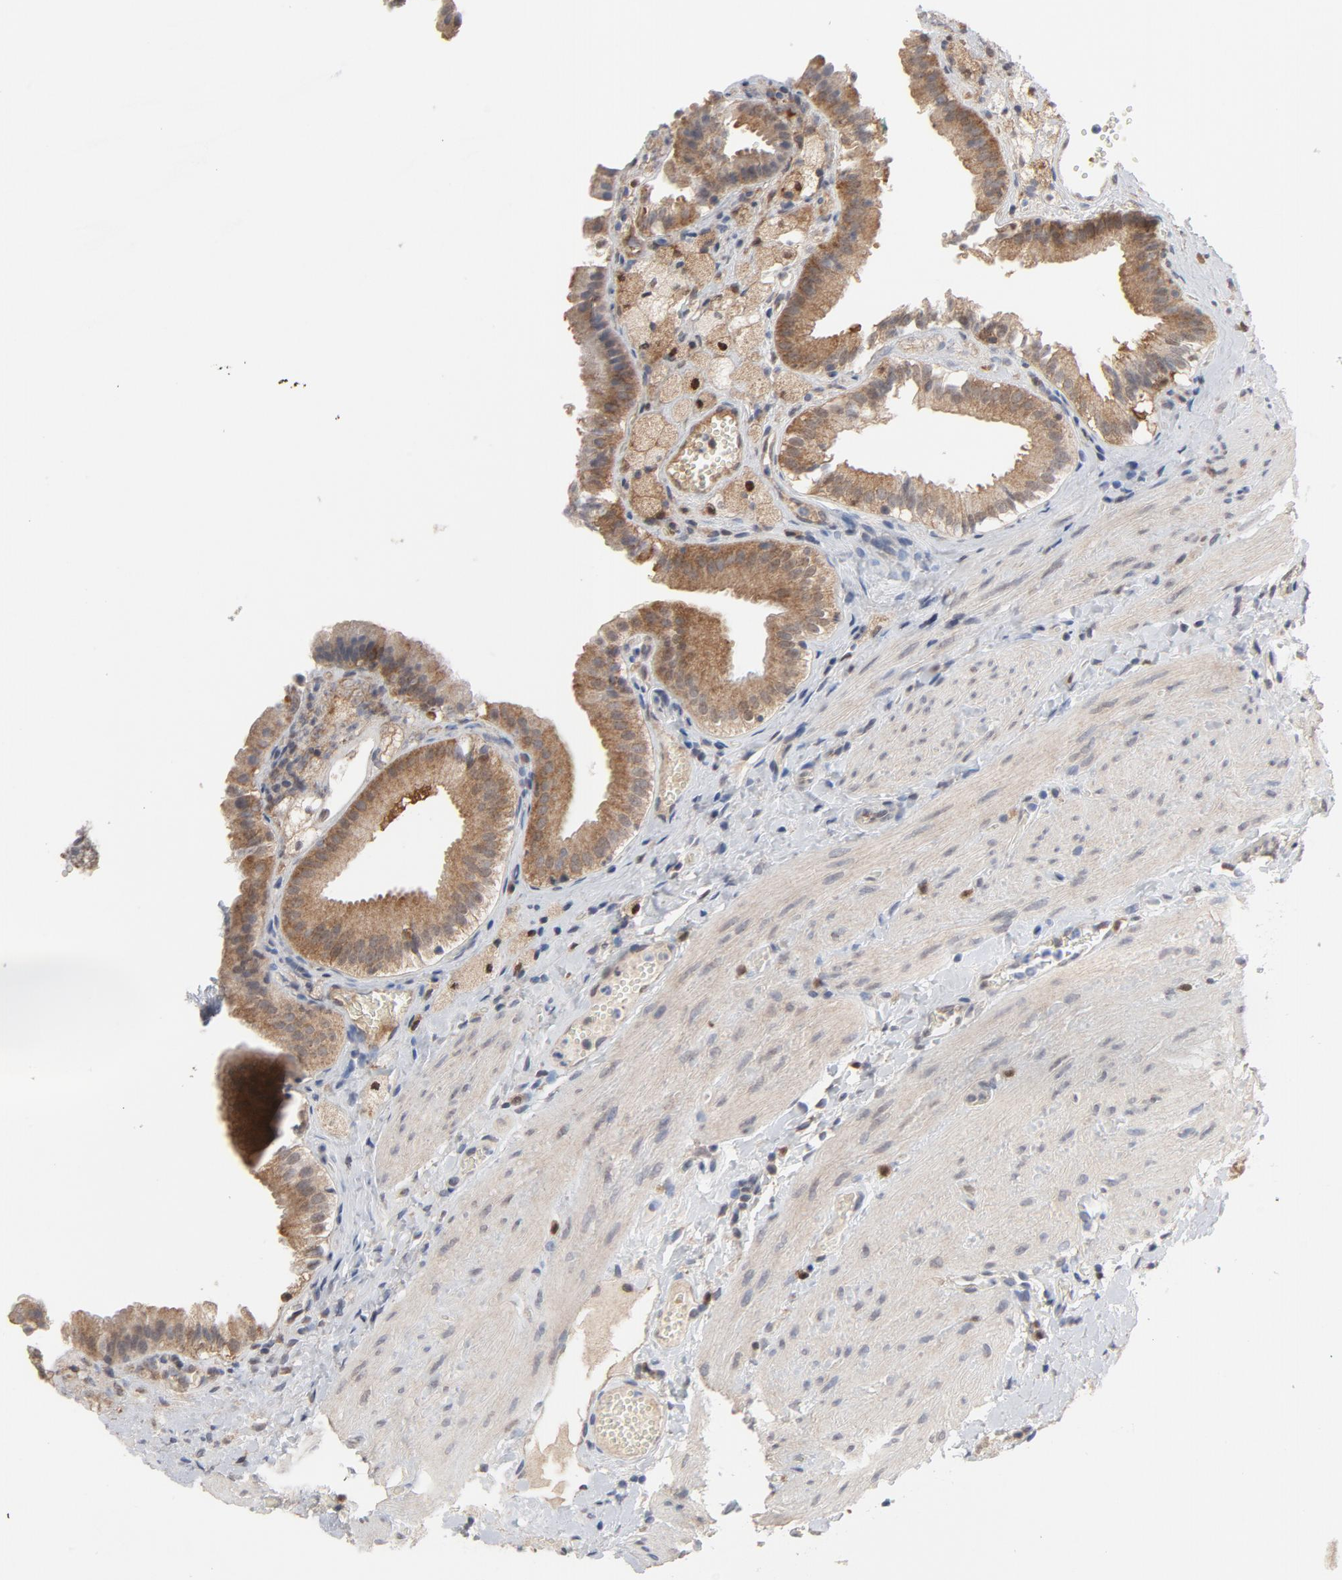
{"staining": {"intensity": "moderate", "quantity": ">75%", "location": "cytoplasmic/membranous"}, "tissue": "gallbladder", "cell_type": "Glandular cells", "image_type": "normal", "snomed": [{"axis": "morphology", "description": "Normal tissue, NOS"}, {"axis": "topography", "description": "Gallbladder"}], "caption": "Immunohistochemistry of normal gallbladder exhibits medium levels of moderate cytoplasmic/membranous positivity in approximately >75% of glandular cells. The staining was performed using DAB (3,3'-diaminobenzidine) to visualize the protein expression in brown, while the nuclei were stained in blue with hematoxylin (Magnification: 20x).", "gene": "PRDX1", "patient": {"sex": "female", "age": 24}}